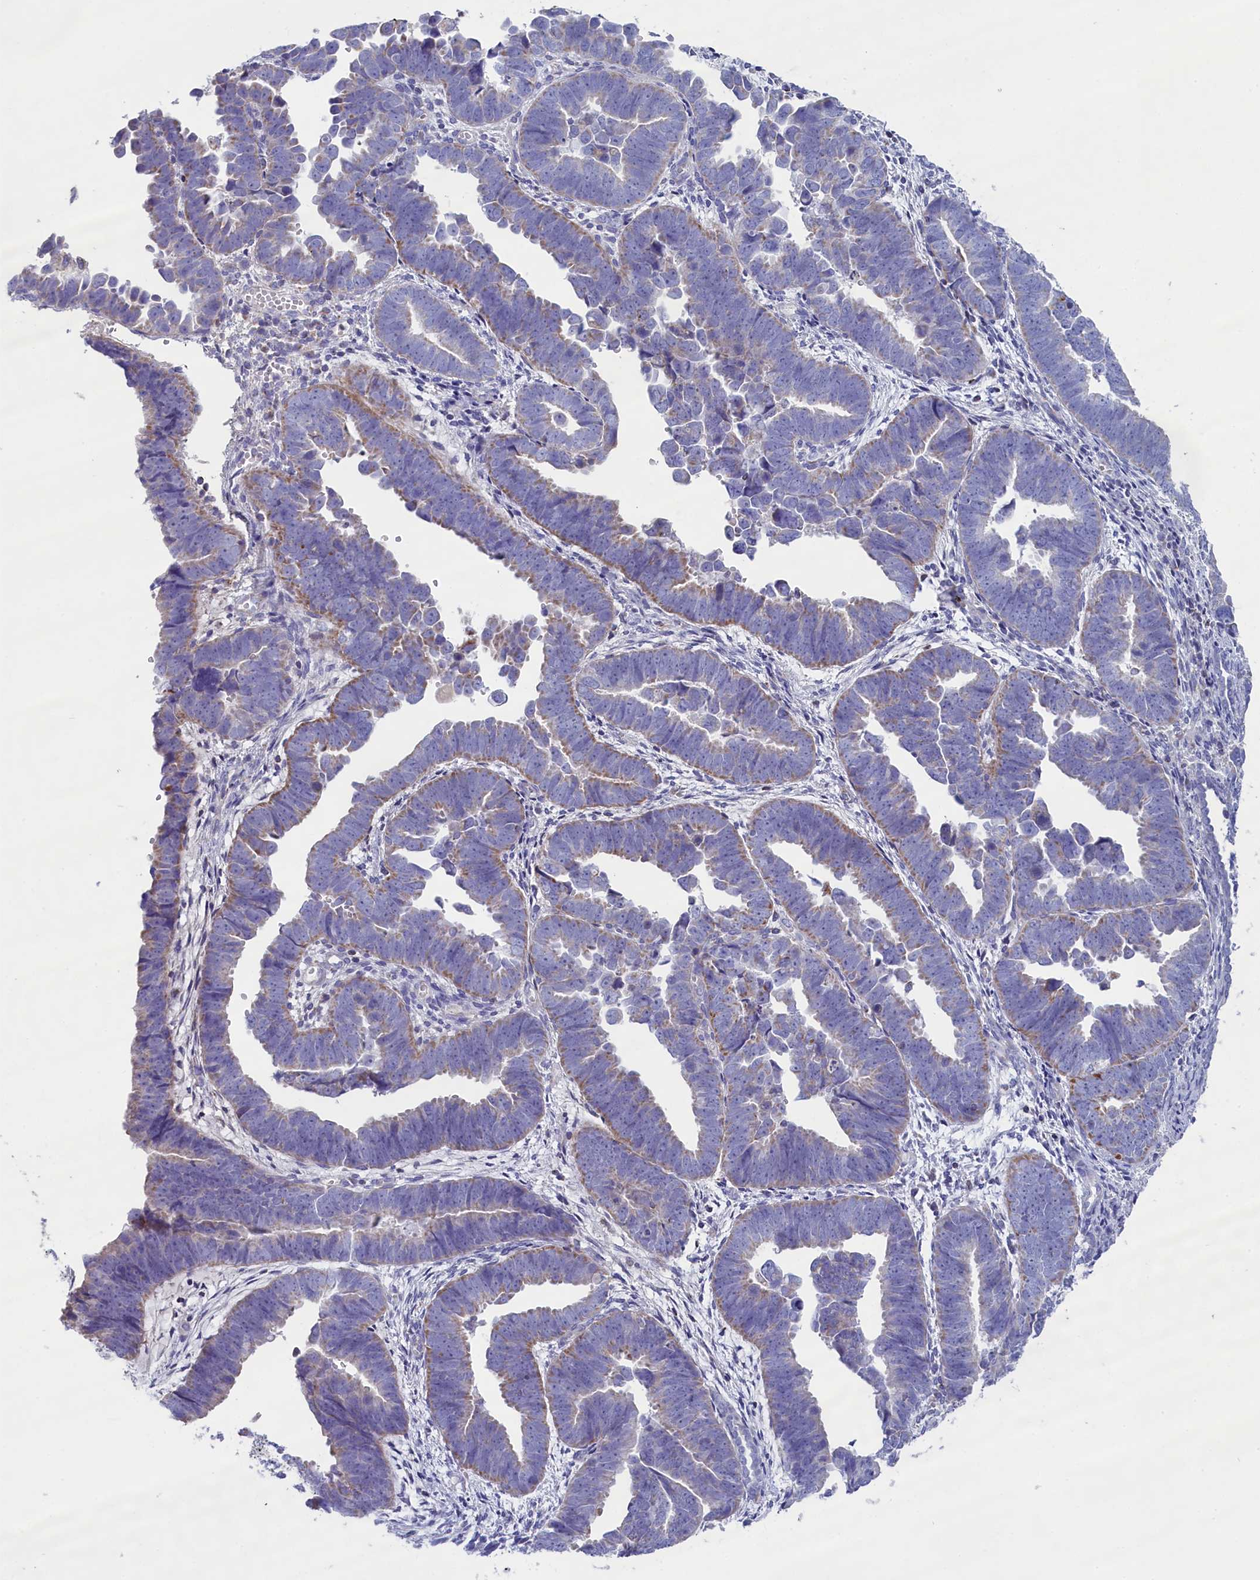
{"staining": {"intensity": "weak", "quantity": "25%-75%", "location": "cytoplasmic/membranous"}, "tissue": "endometrial cancer", "cell_type": "Tumor cells", "image_type": "cancer", "snomed": [{"axis": "morphology", "description": "Adenocarcinoma, NOS"}, {"axis": "topography", "description": "Endometrium"}], "caption": "The image displays staining of endometrial cancer, revealing weak cytoplasmic/membranous protein staining (brown color) within tumor cells.", "gene": "PRDM12", "patient": {"sex": "female", "age": 75}}